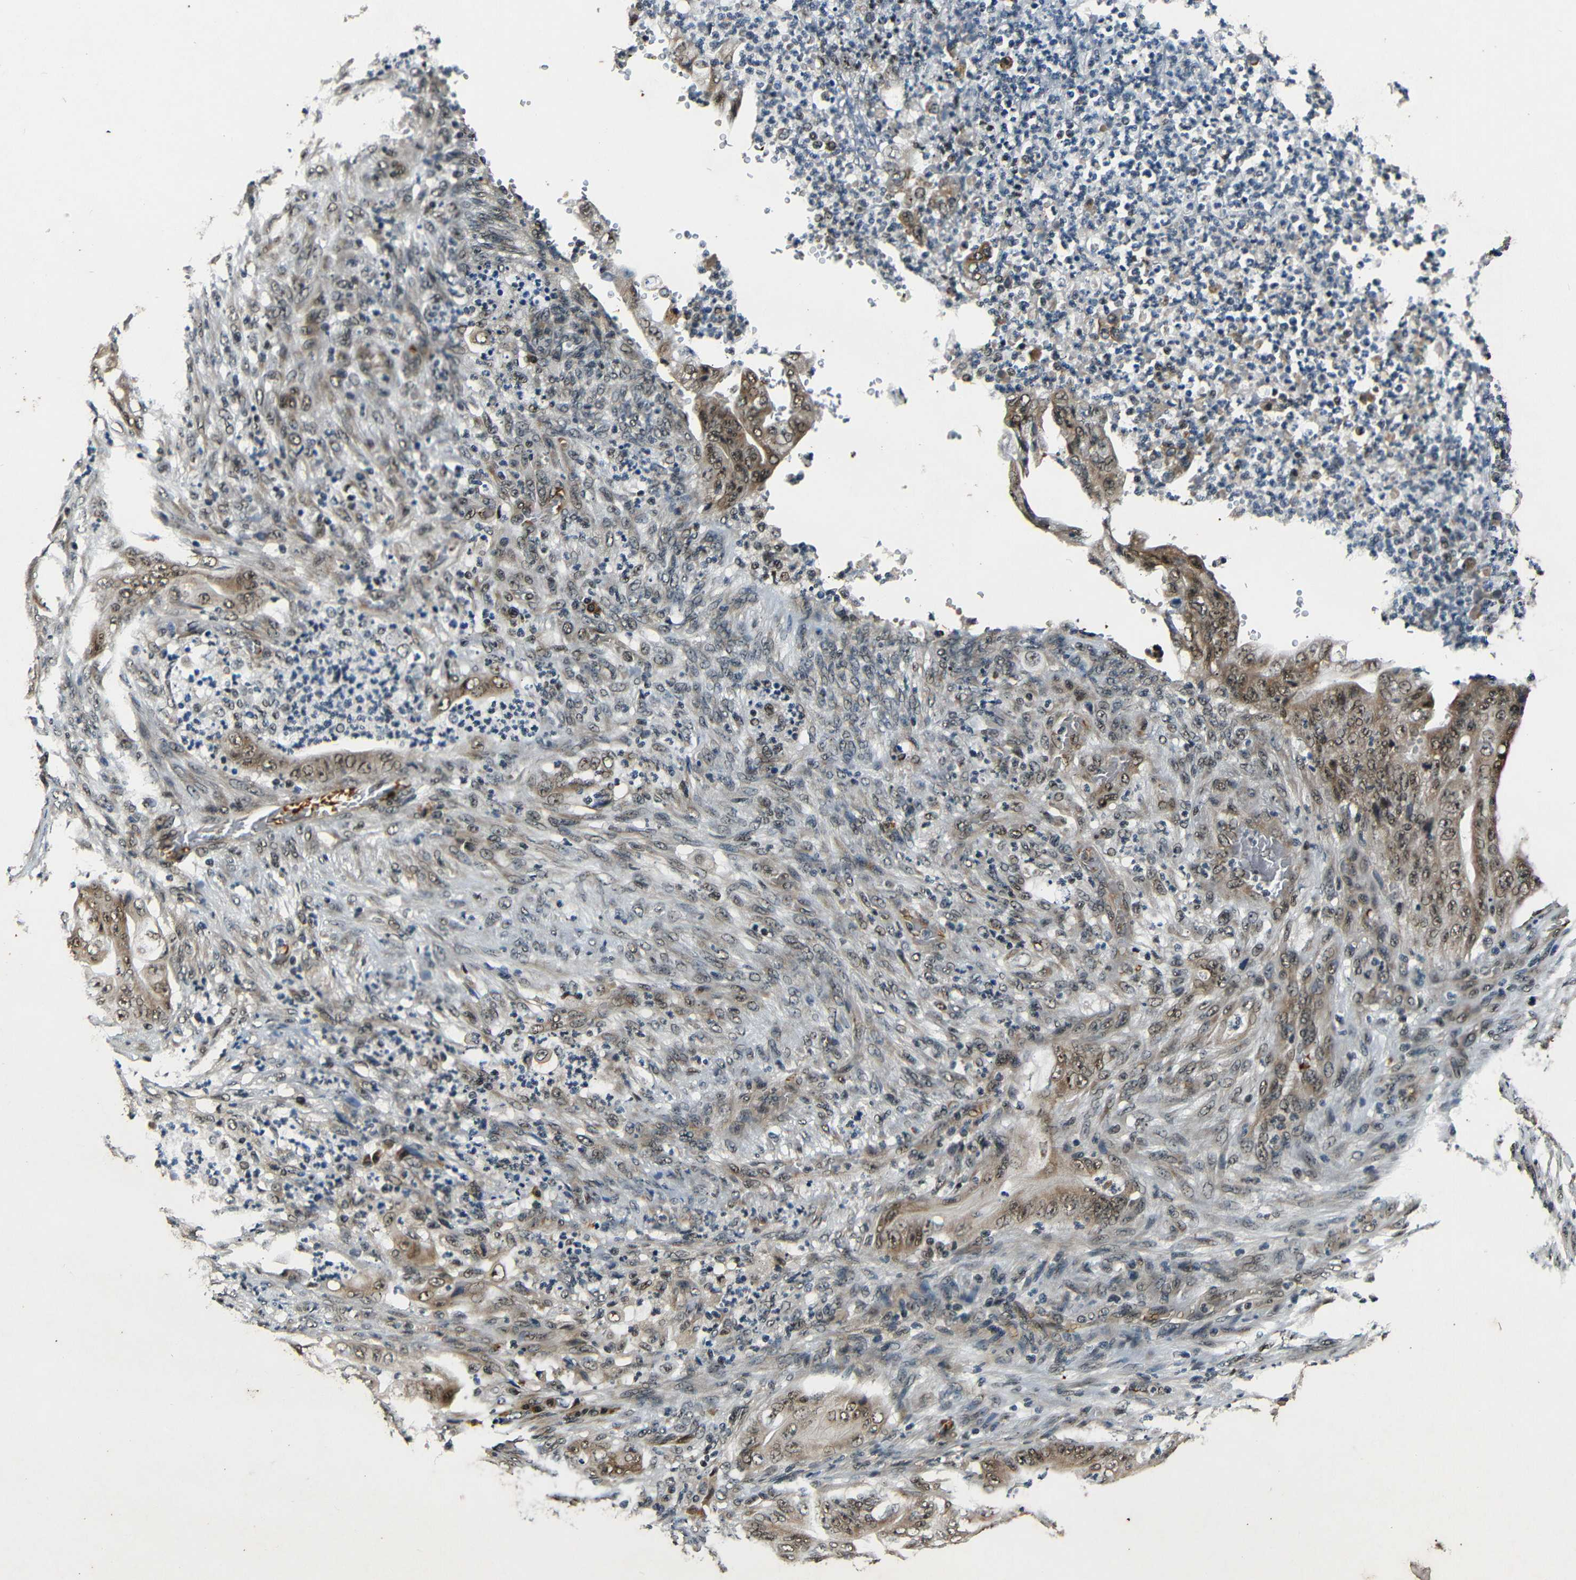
{"staining": {"intensity": "moderate", "quantity": "25%-75%", "location": "cytoplasmic/membranous,nuclear"}, "tissue": "stomach cancer", "cell_type": "Tumor cells", "image_type": "cancer", "snomed": [{"axis": "morphology", "description": "Adenocarcinoma, NOS"}, {"axis": "topography", "description": "Stomach"}], "caption": "Immunohistochemistry (DAB (3,3'-diaminobenzidine)) staining of adenocarcinoma (stomach) shows moderate cytoplasmic/membranous and nuclear protein positivity in approximately 25%-75% of tumor cells.", "gene": "FOXD4", "patient": {"sex": "female", "age": 73}}